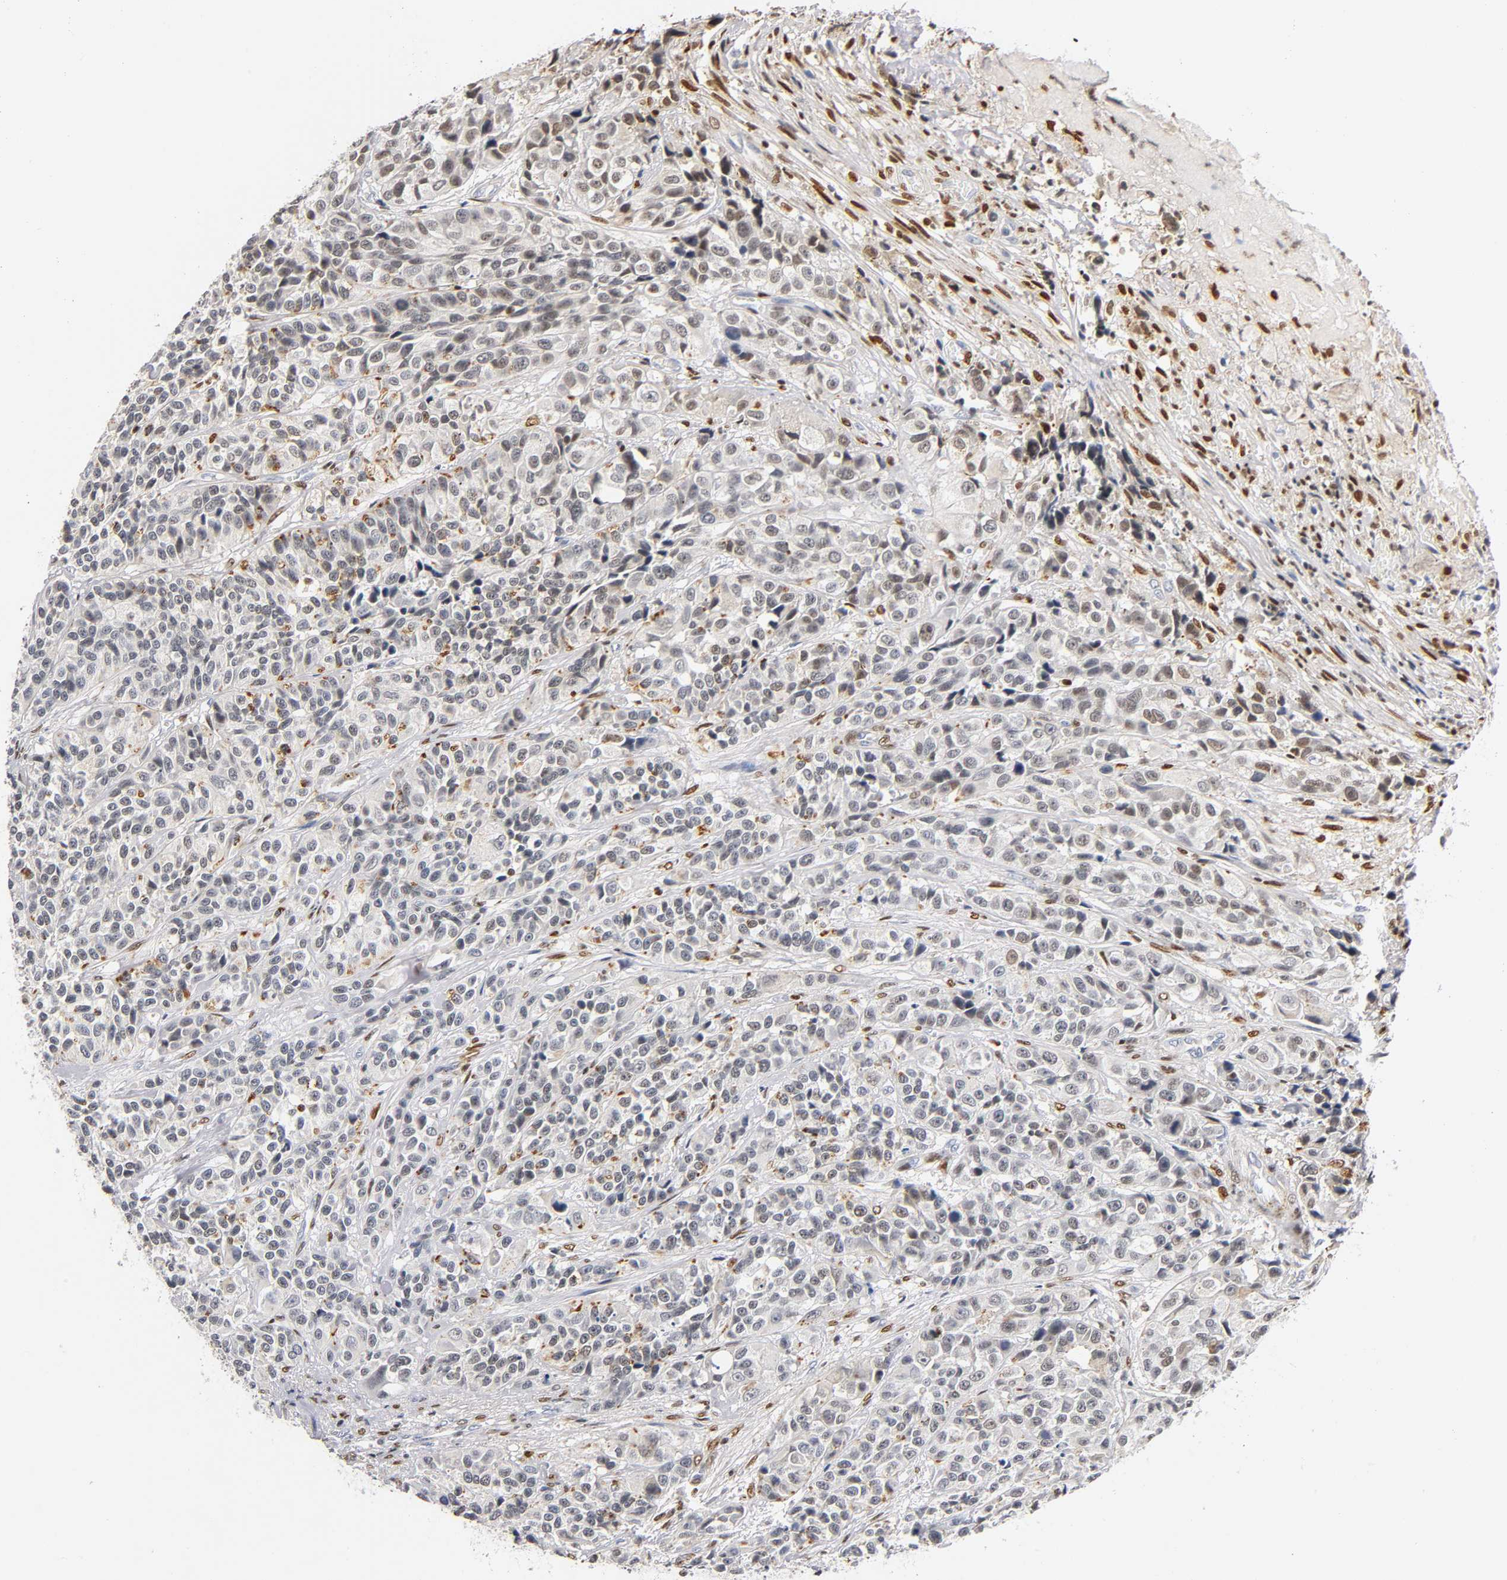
{"staining": {"intensity": "weak", "quantity": "<25%", "location": "nuclear"}, "tissue": "urothelial cancer", "cell_type": "Tumor cells", "image_type": "cancer", "snomed": [{"axis": "morphology", "description": "Urothelial carcinoma, High grade"}, {"axis": "topography", "description": "Urinary bladder"}], "caption": "Immunohistochemistry (IHC) micrograph of neoplastic tissue: human urothelial cancer stained with DAB (3,3'-diaminobenzidine) exhibits no significant protein positivity in tumor cells.", "gene": "RUNX1", "patient": {"sex": "female", "age": 81}}